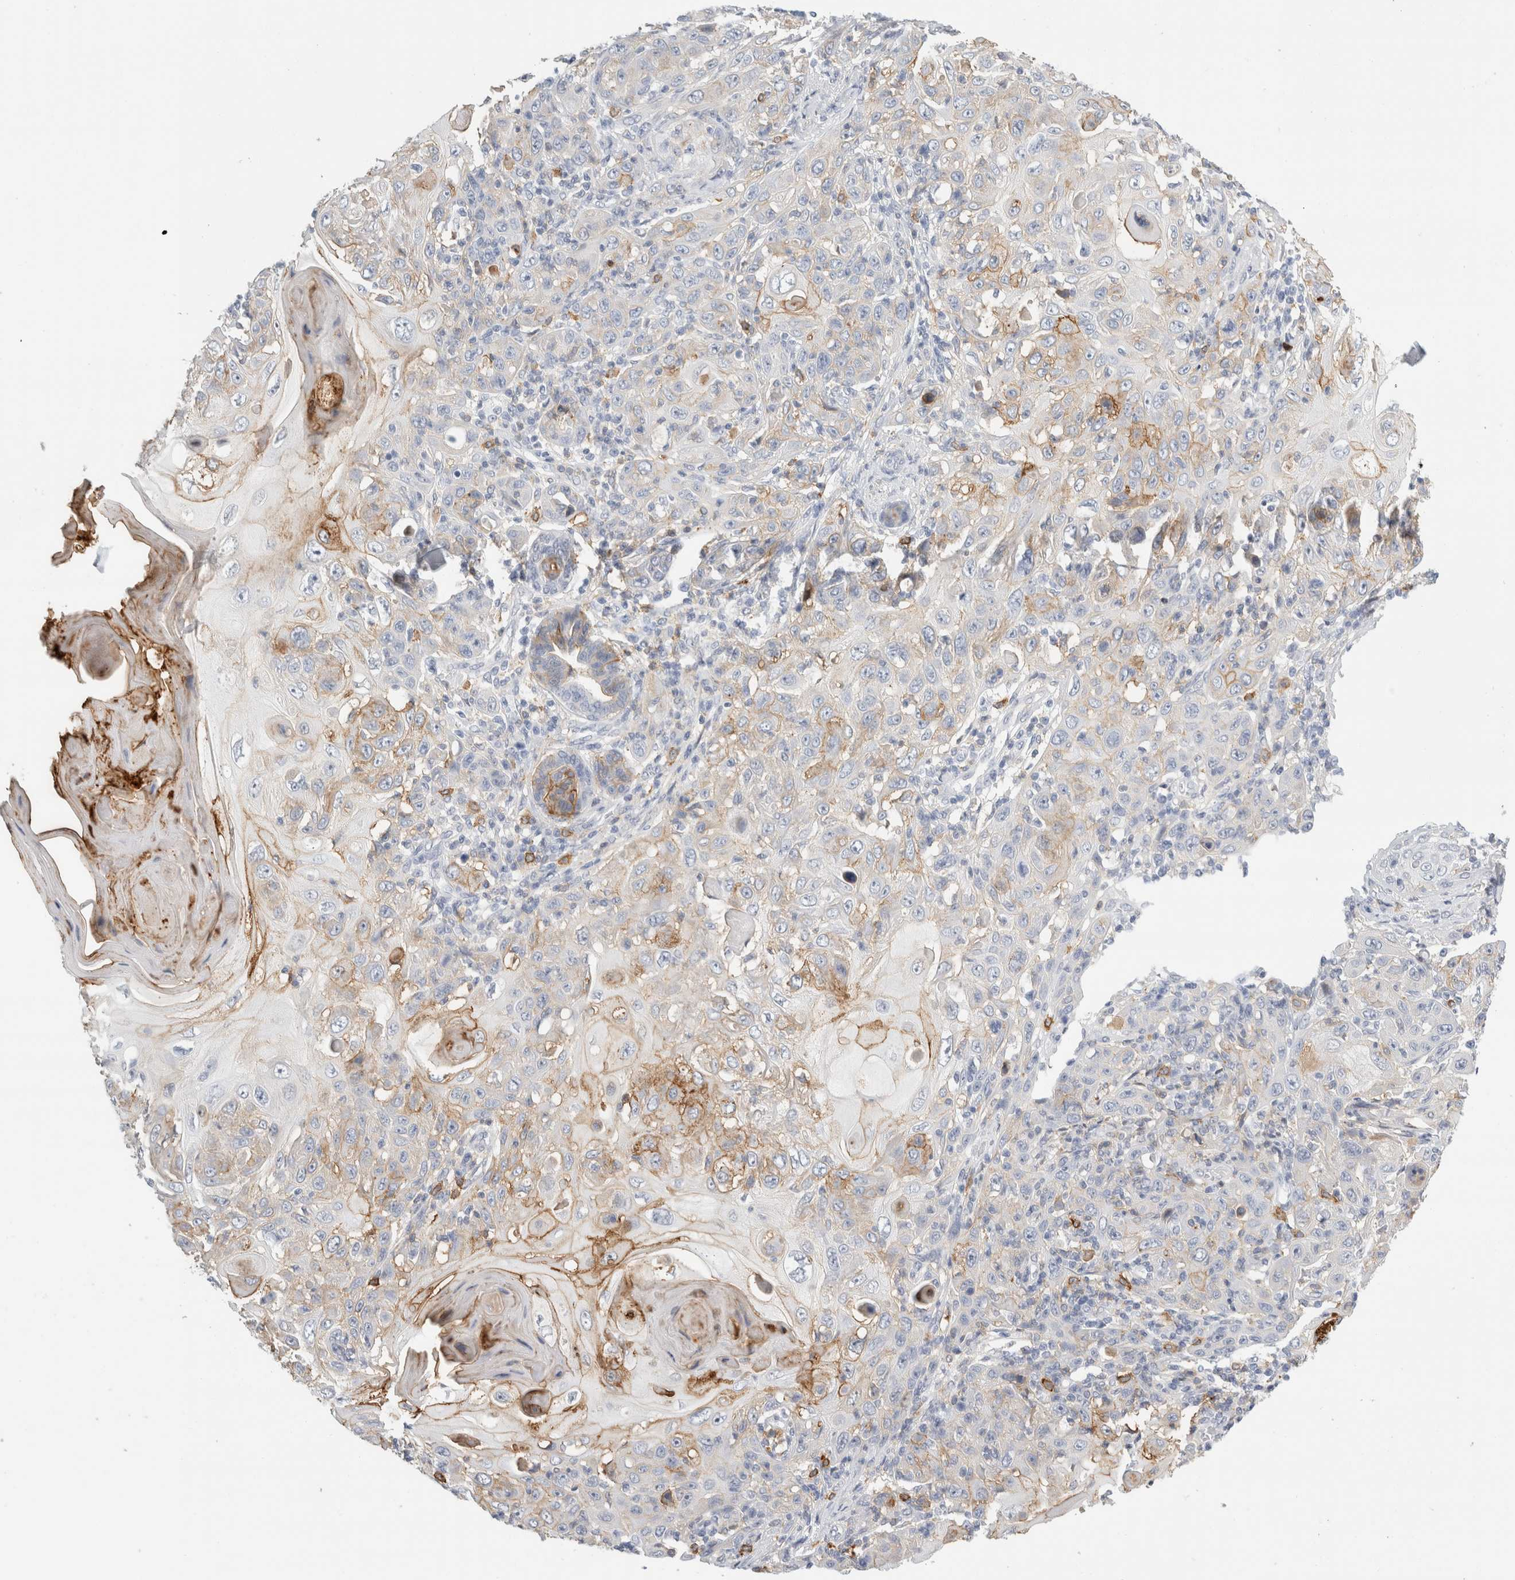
{"staining": {"intensity": "weak", "quantity": "25%-75%", "location": "cytoplasmic/membranous"}, "tissue": "skin cancer", "cell_type": "Tumor cells", "image_type": "cancer", "snomed": [{"axis": "morphology", "description": "Squamous cell carcinoma, NOS"}, {"axis": "topography", "description": "Skin"}], "caption": "There is low levels of weak cytoplasmic/membranous staining in tumor cells of squamous cell carcinoma (skin), as demonstrated by immunohistochemical staining (brown color).", "gene": "P2RY2", "patient": {"sex": "female", "age": 88}}